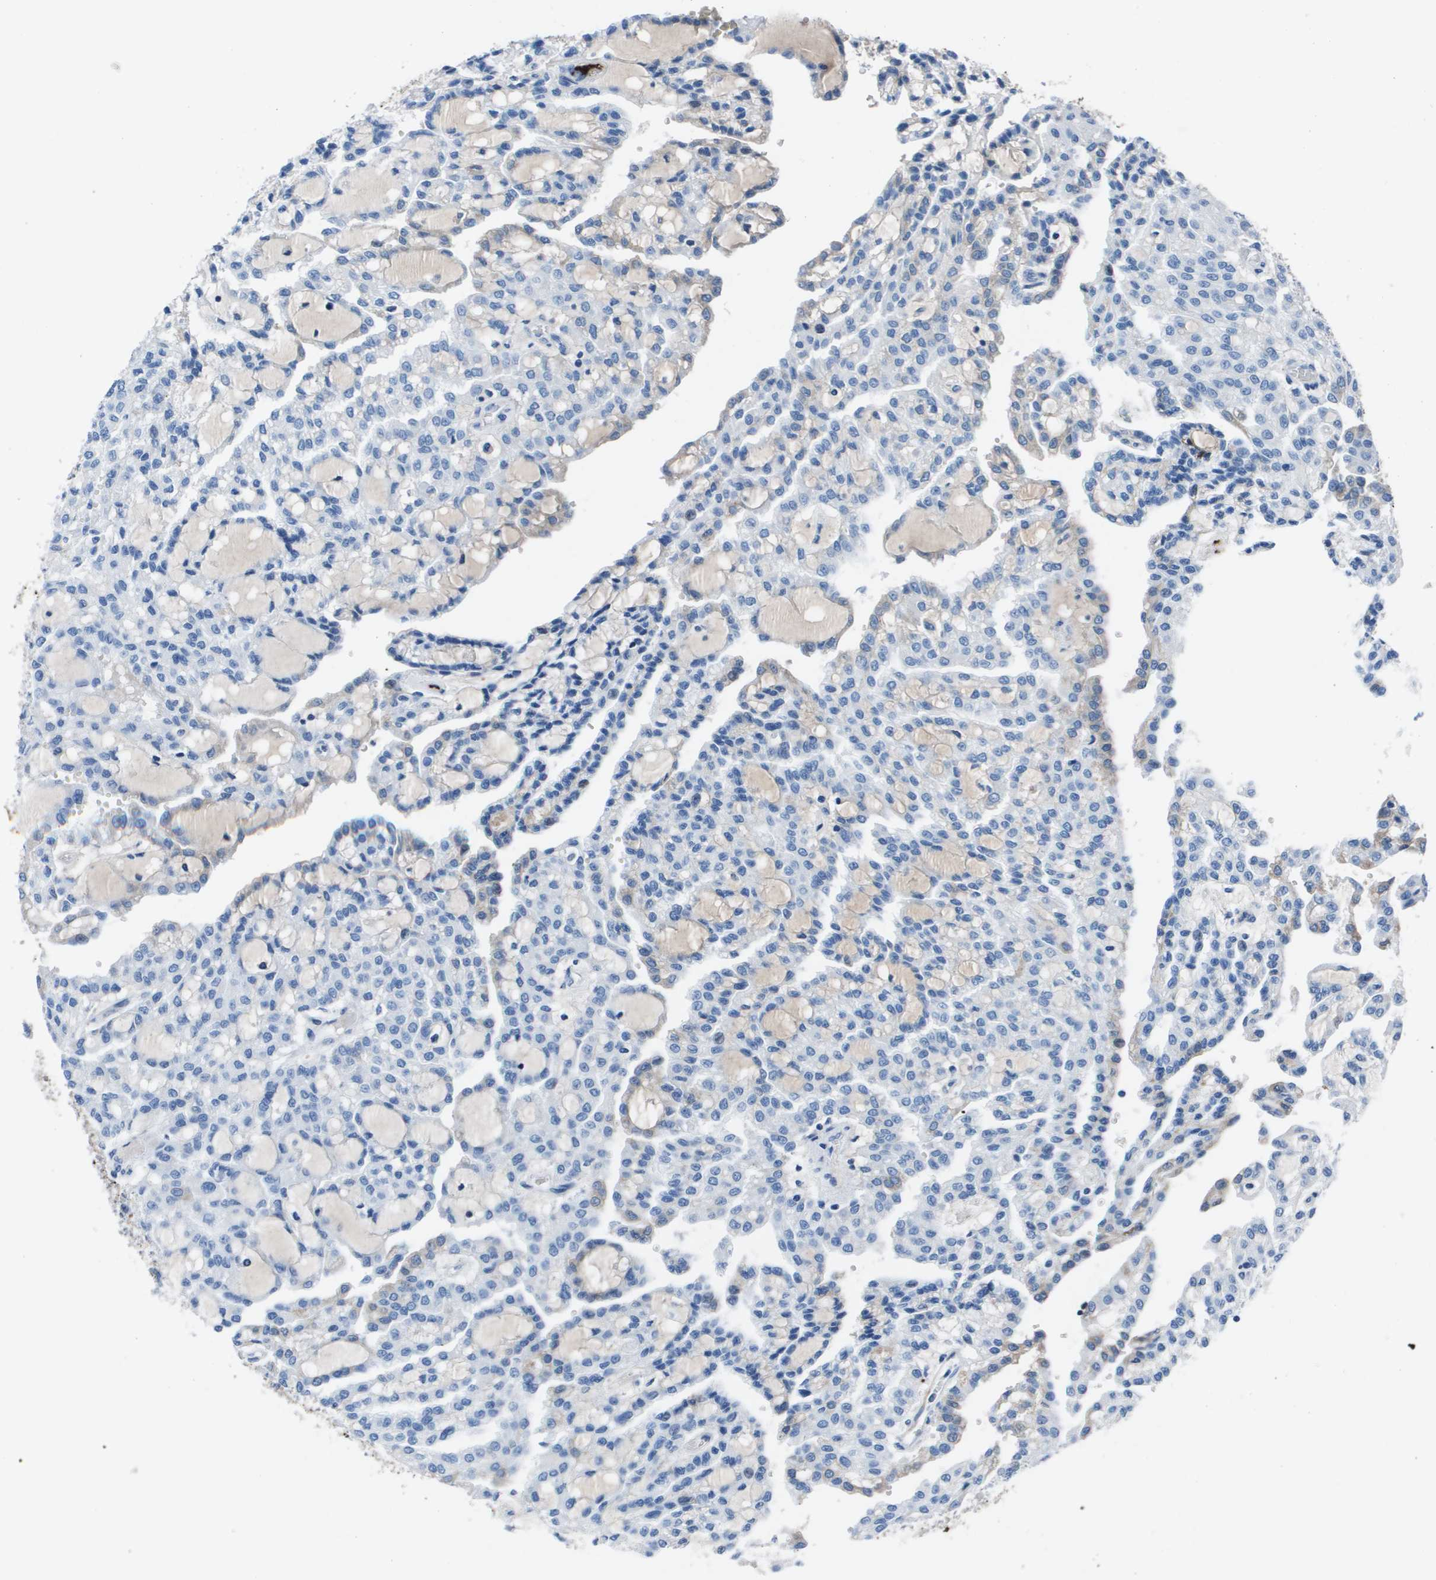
{"staining": {"intensity": "negative", "quantity": "none", "location": "none"}, "tissue": "renal cancer", "cell_type": "Tumor cells", "image_type": "cancer", "snomed": [{"axis": "morphology", "description": "Adenocarcinoma, NOS"}, {"axis": "topography", "description": "Kidney"}], "caption": "Immunohistochemistry (IHC) photomicrograph of renal adenocarcinoma stained for a protein (brown), which exhibits no staining in tumor cells.", "gene": "VTN", "patient": {"sex": "male", "age": 63}}